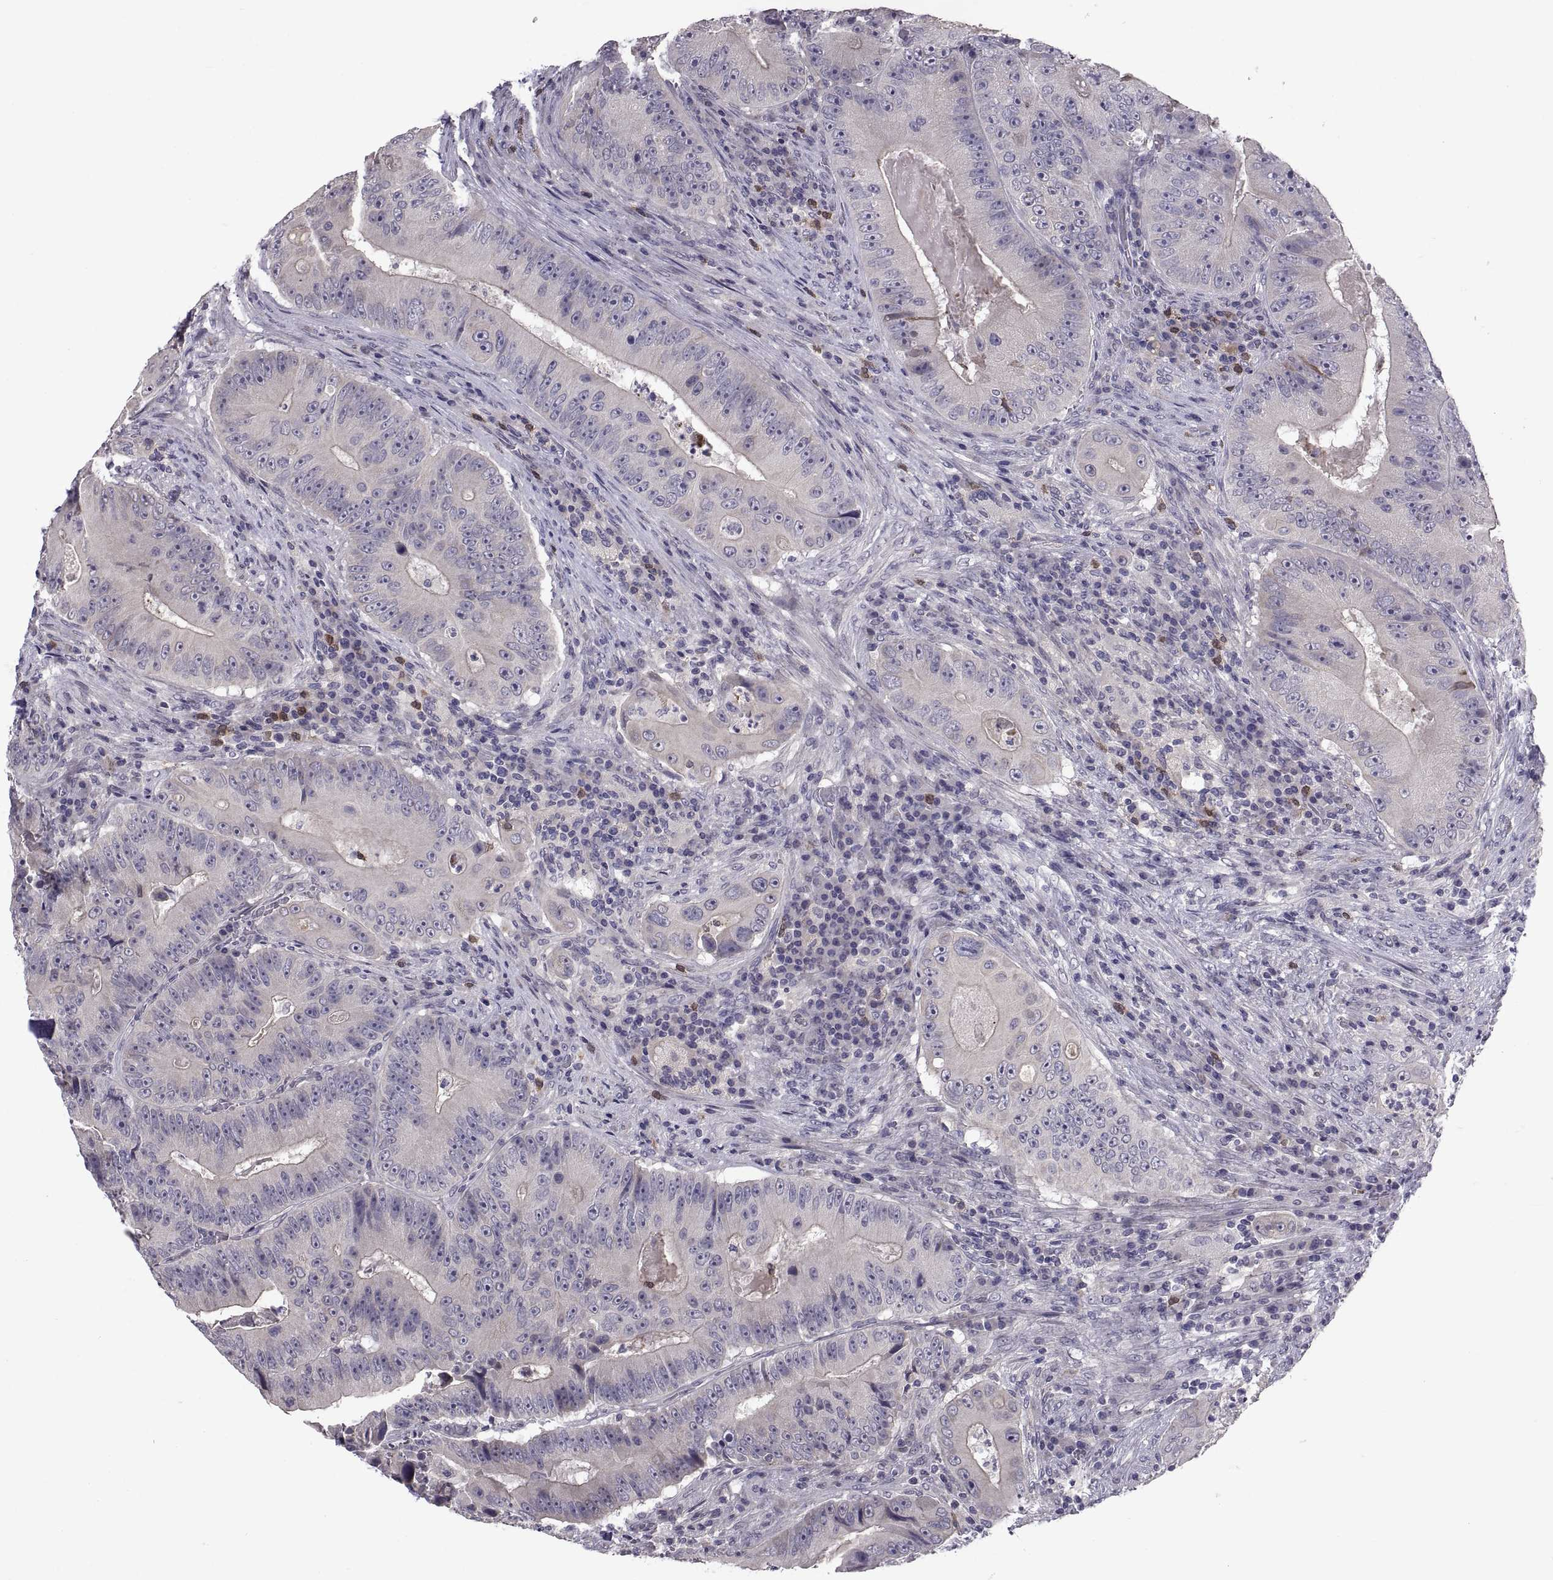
{"staining": {"intensity": "negative", "quantity": "none", "location": "none"}, "tissue": "colorectal cancer", "cell_type": "Tumor cells", "image_type": "cancer", "snomed": [{"axis": "morphology", "description": "Adenocarcinoma, NOS"}, {"axis": "topography", "description": "Colon"}], "caption": "Histopathology image shows no protein expression in tumor cells of adenocarcinoma (colorectal) tissue.", "gene": "NPTX2", "patient": {"sex": "female", "age": 86}}